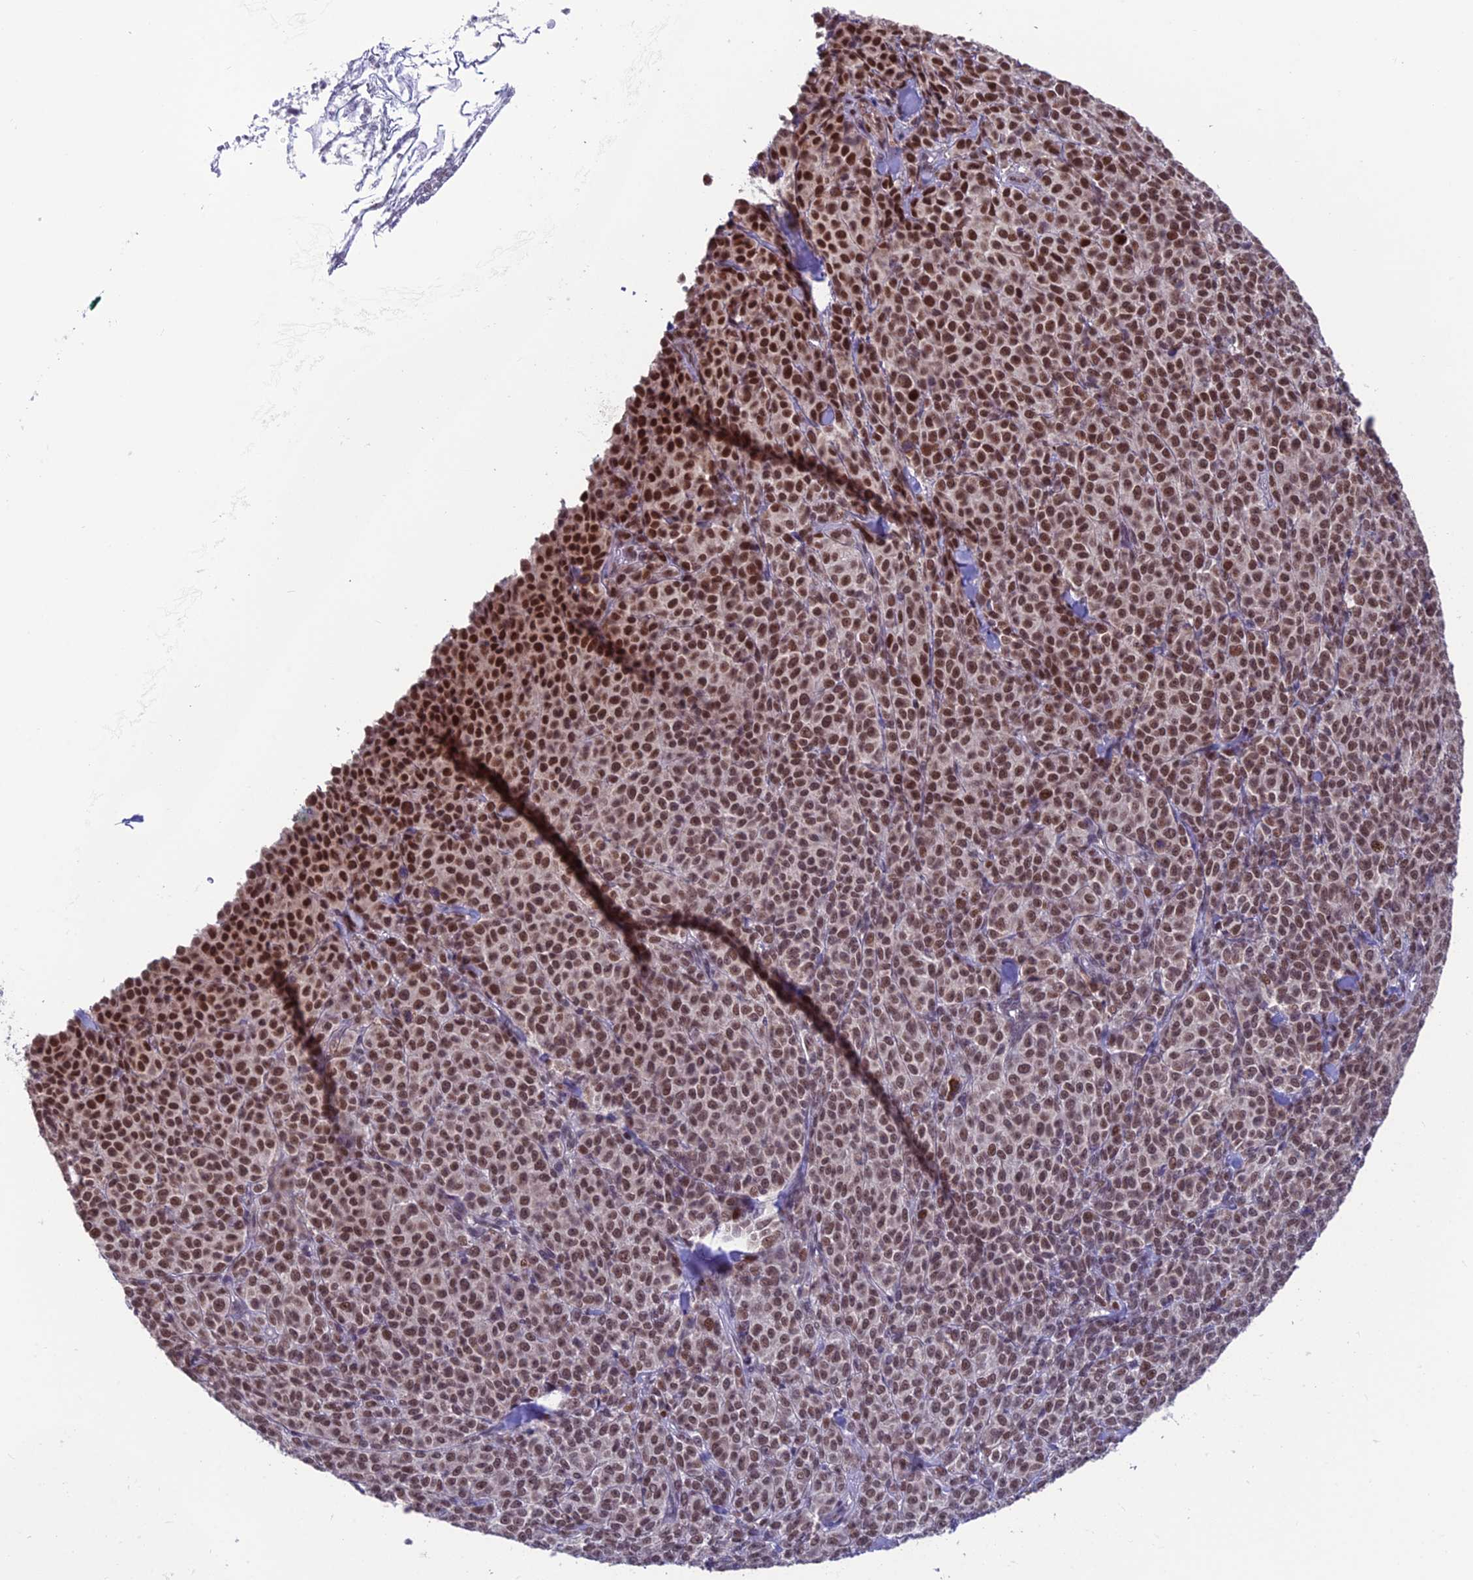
{"staining": {"intensity": "strong", "quantity": ">75%", "location": "nuclear"}, "tissue": "melanoma", "cell_type": "Tumor cells", "image_type": "cancer", "snomed": [{"axis": "morphology", "description": "Normal tissue, NOS"}, {"axis": "morphology", "description": "Malignant melanoma, NOS"}, {"axis": "topography", "description": "Skin"}], "caption": "Protein analysis of malignant melanoma tissue reveals strong nuclear staining in approximately >75% of tumor cells.", "gene": "KIAA1191", "patient": {"sex": "female", "age": 34}}